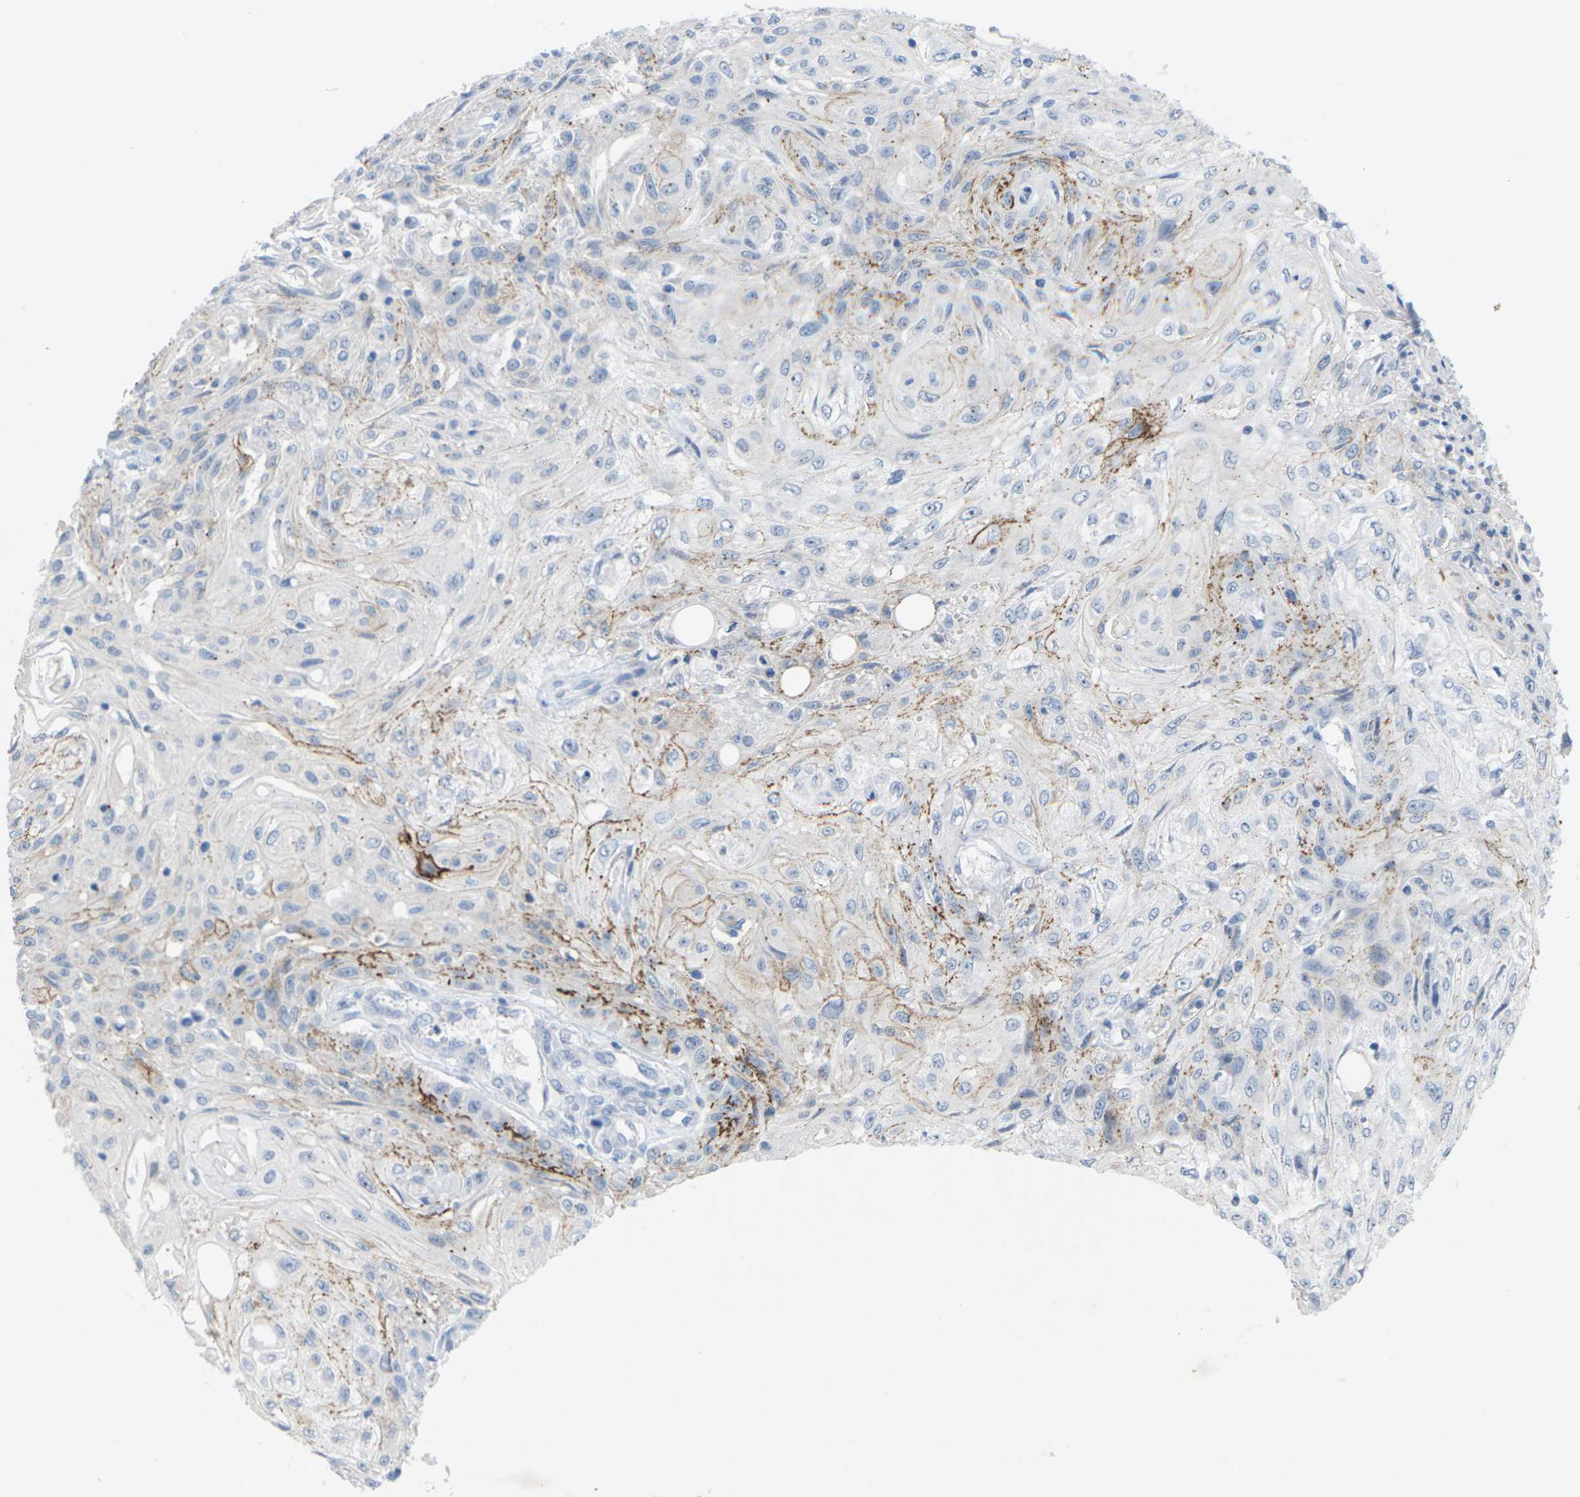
{"staining": {"intensity": "moderate", "quantity": "<25%", "location": "cytoplasmic/membranous"}, "tissue": "skin cancer", "cell_type": "Tumor cells", "image_type": "cancer", "snomed": [{"axis": "morphology", "description": "Squamous cell carcinoma, NOS"}, {"axis": "topography", "description": "Skin"}], "caption": "Approximately <25% of tumor cells in human skin squamous cell carcinoma exhibit moderate cytoplasmic/membranous protein expression as visualized by brown immunohistochemical staining.", "gene": "CLDN3", "patient": {"sex": "male", "age": 75}}